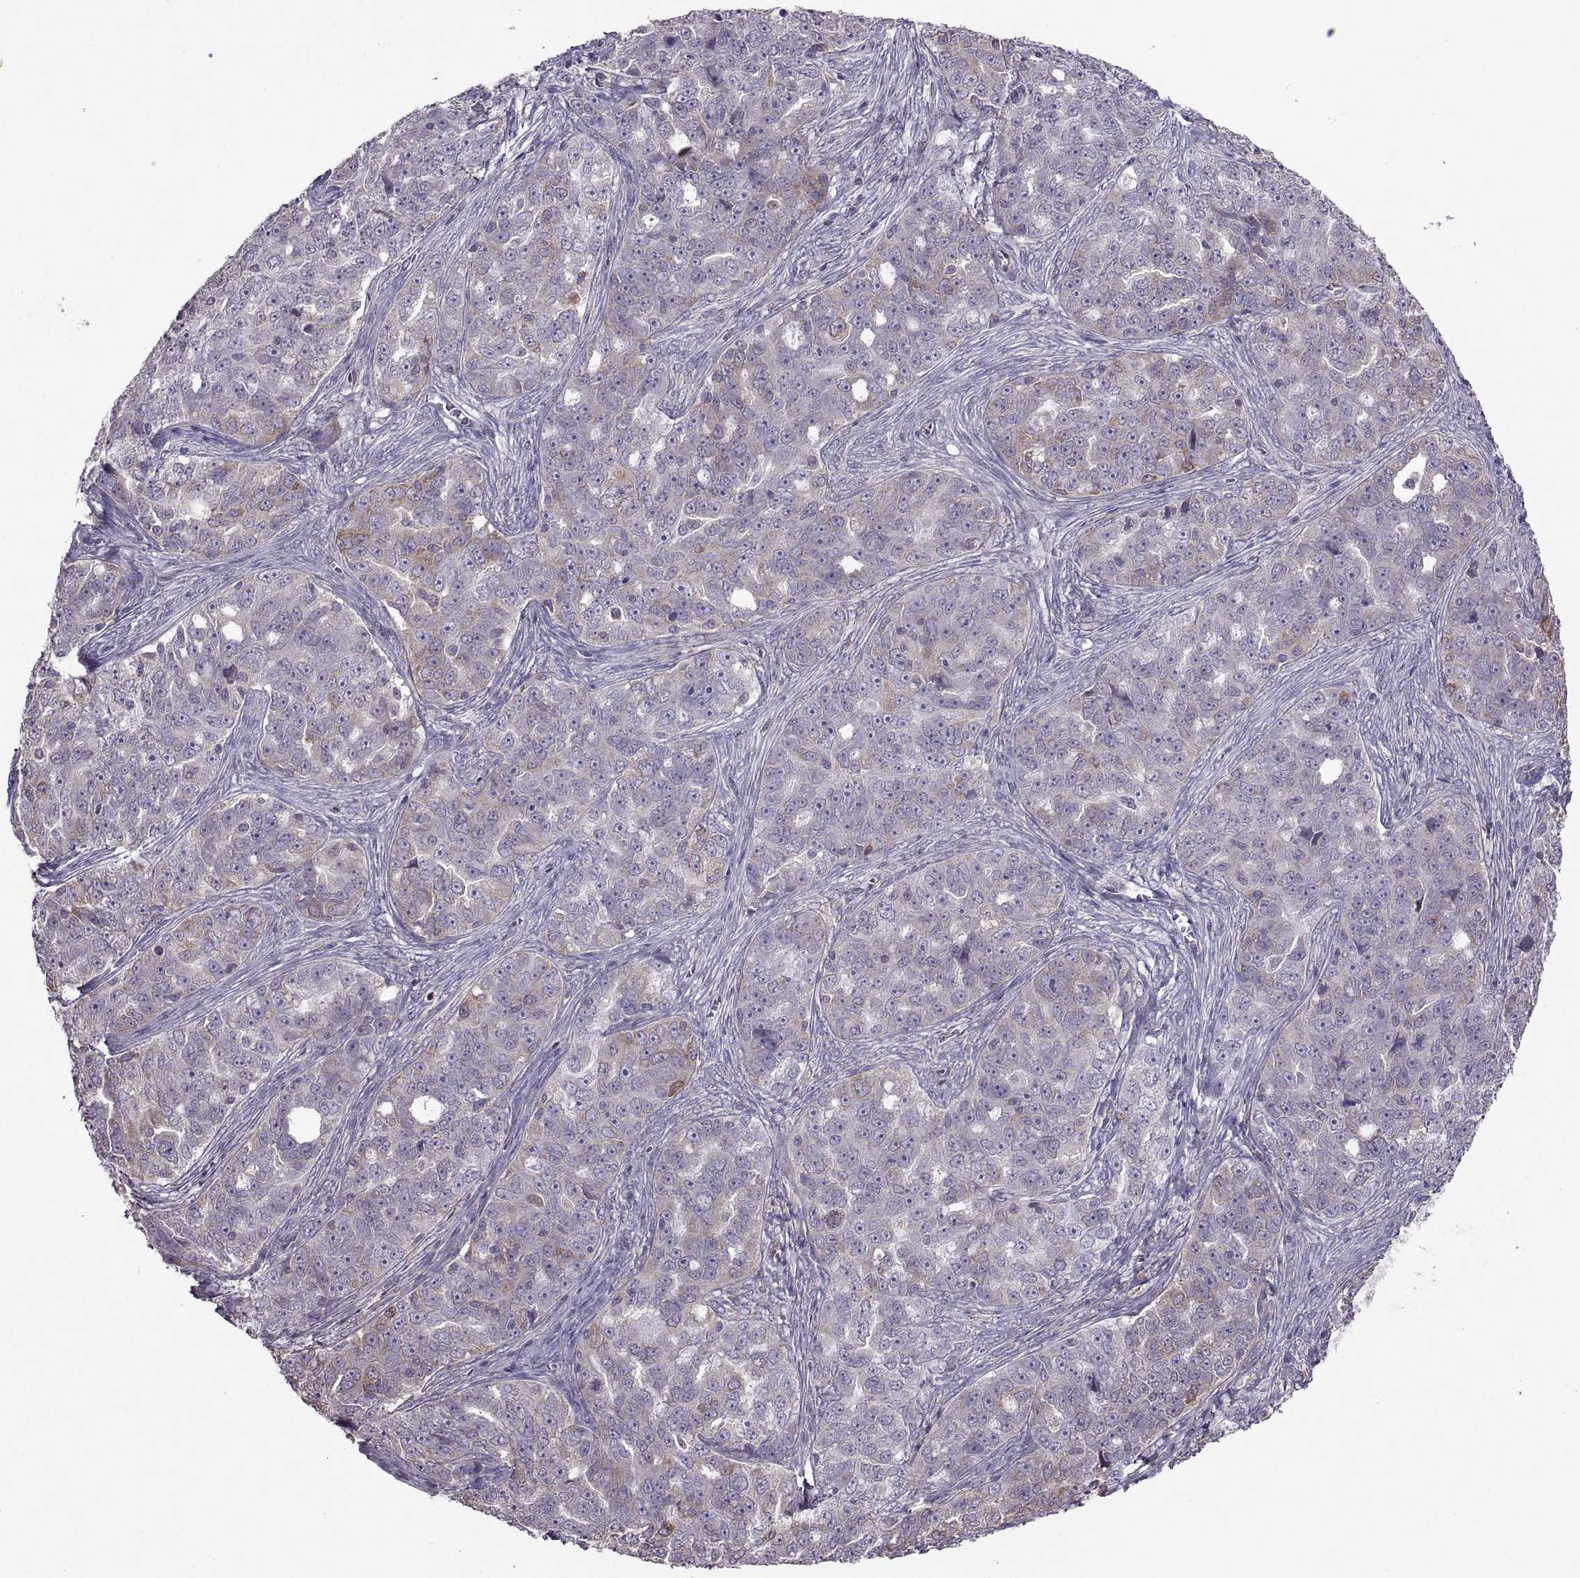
{"staining": {"intensity": "weak", "quantity": "25%-75%", "location": "cytoplasmic/membranous"}, "tissue": "ovarian cancer", "cell_type": "Tumor cells", "image_type": "cancer", "snomed": [{"axis": "morphology", "description": "Cystadenocarcinoma, serous, NOS"}, {"axis": "topography", "description": "Ovary"}], "caption": "Immunohistochemistry (IHC) staining of ovarian cancer (serous cystadenocarcinoma), which exhibits low levels of weak cytoplasmic/membranous staining in approximately 25%-75% of tumor cells indicating weak cytoplasmic/membranous protein expression. The staining was performed using DAB (3,3'-diaminobenzidine) (brown) for protein detection and nuclei were counterstained in hematoxylin (blue).", "gene": "PABPC1", "patient": {"sex": "female", "age": 51}}